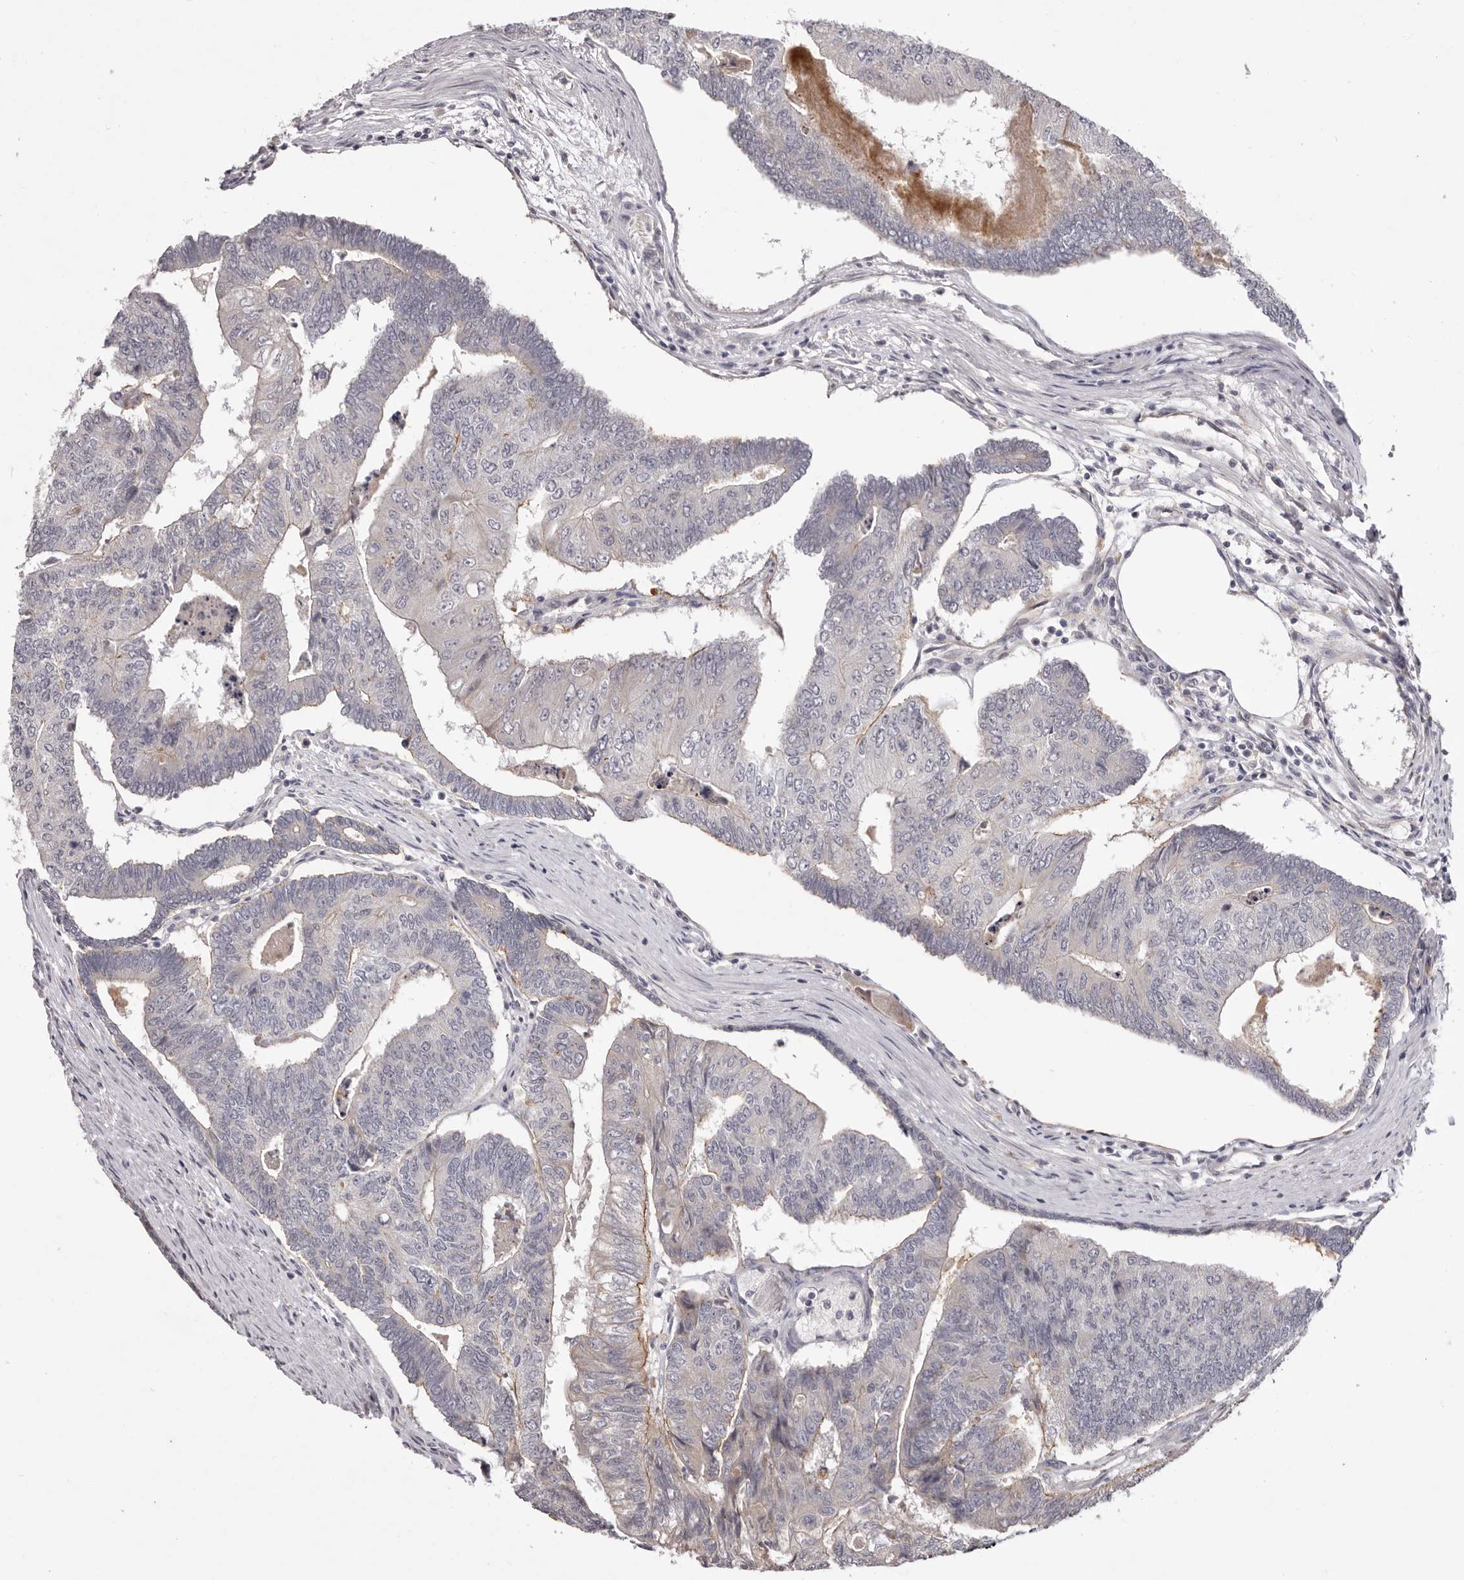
{"staining": {"intensity": "negative", "quantity": "none", "location": "none"}, "tissue": "colorectal cancer", "cell_type": "Tumor cells", "image_type": "cancer", "snomed": [{"axis": "morphology", "description": "Adenocarcinoma, NOS"}, {"axis": "topography", "description": "Colon"}], "caption": "Immunohistochemical staining of colorectal cancer (adenocarcinoma) displays no significant staining in tumor cells.", "gene": "GARNL3", "patient": {"sex": "female", "age": 67}}